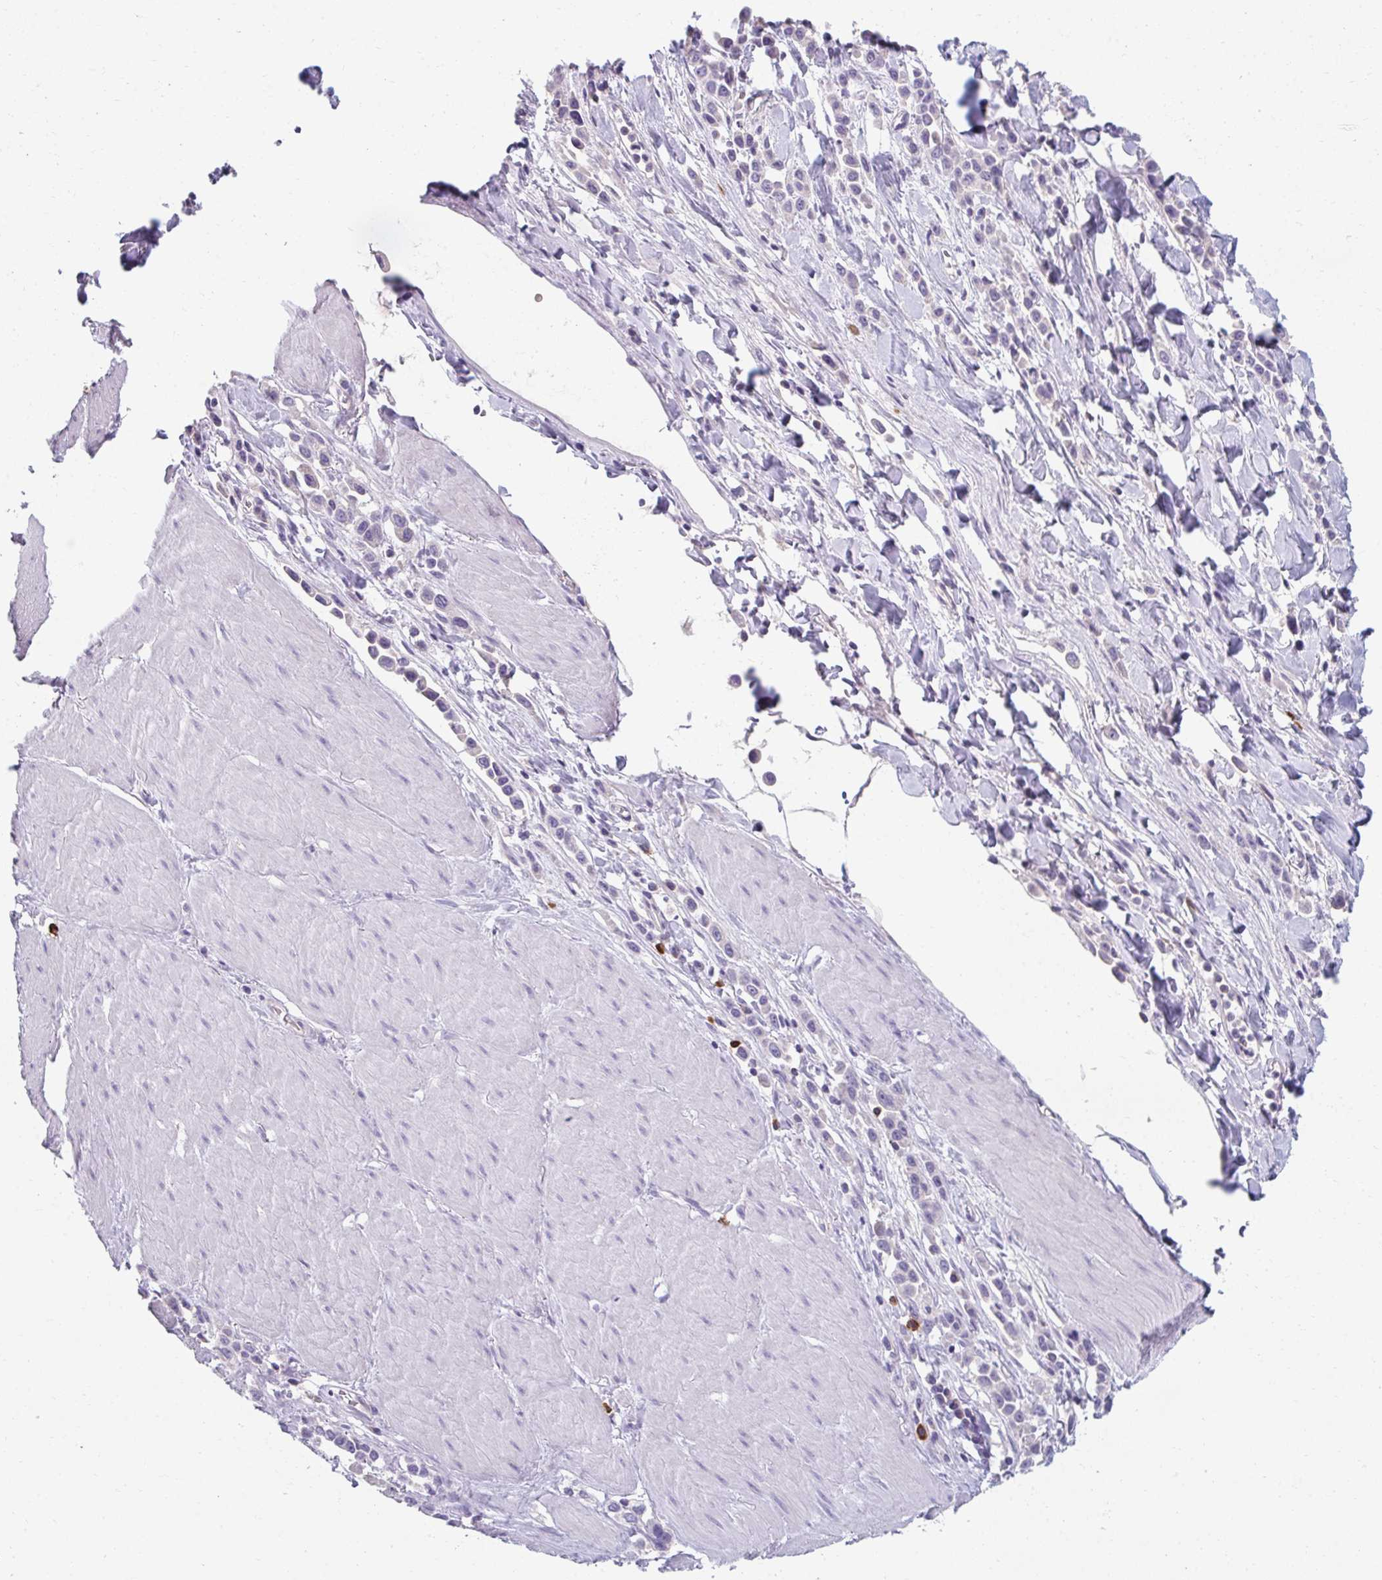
{"staining": {"intensity": "negative", "quantity": "none", "location": "none"}, "tissue": "stomach cancer", "cell_type": "Tumor cells", "image_type": "cancer", "snomed": [{"axis": "morphology", "description": "Adenocarcinoma, NOS"}, {"axis": "topography", "description": "Stomach"}], "caption": "The micrograph displays no significant staining in tumor cells of stomach adenocarcinoma. The staining was performed using DAB to visualize the protein expression in brown, while the nuclei were stained in blue with hematoxylin (Magnification: 20x).", "gene": "EIF1AD", "patient": {"sex": "male", "age": 47}}